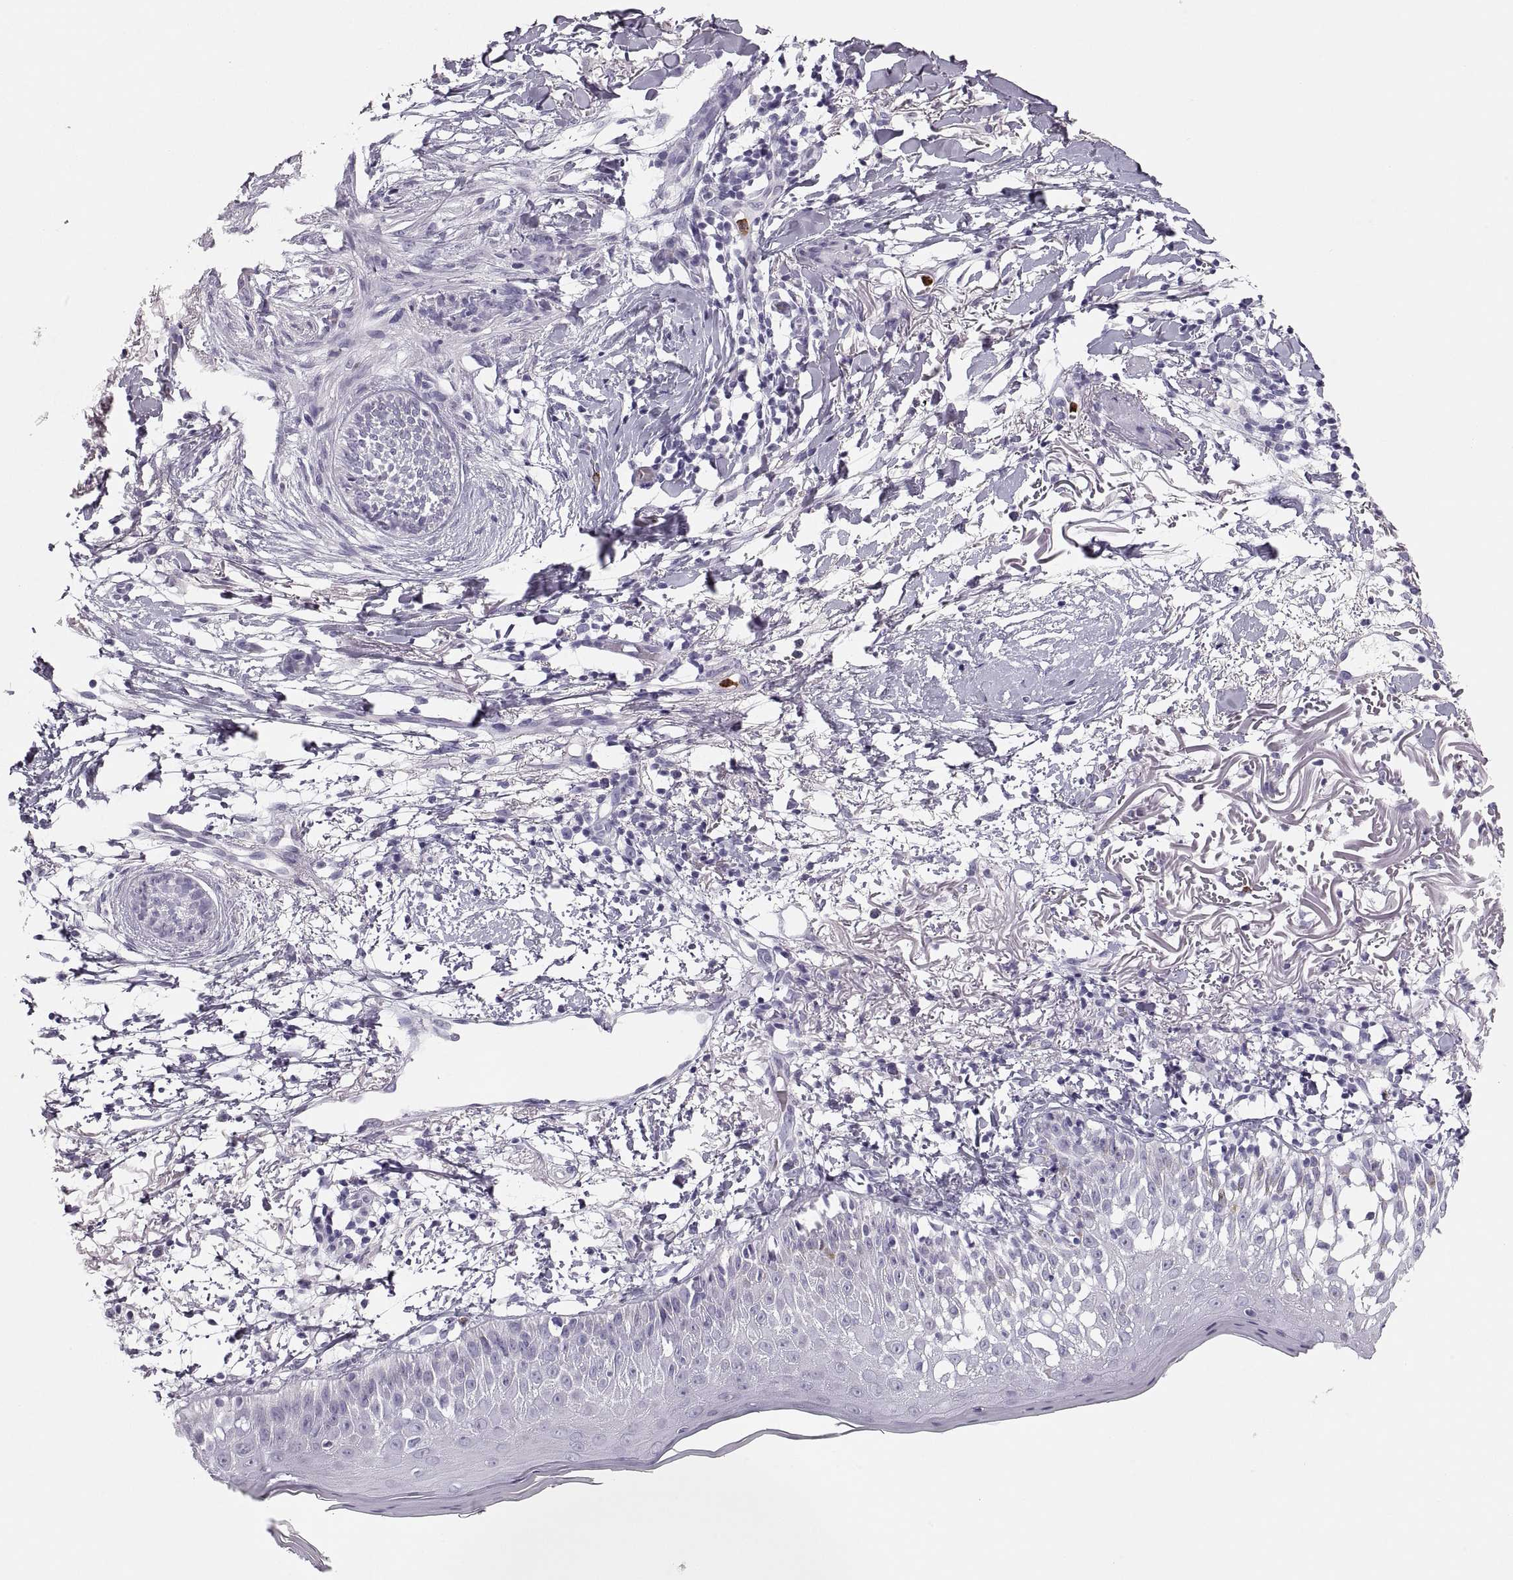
{"staining": {"intensity": "negative", "quantity": "none", "location": "none"}, "tissue": "skin cancer", "cell_type": "Tumor cells", "image_type": "cancer", "snomed": [{"axis": "morphology", "description": "Normal tissue, NOS"}, {"axis": "morphology", "description": "Basal cell carcinoma"}, {"axis": "topography", "description": "Skin"}], "caption": "Human basal cell carcinoma (skin) stained for a protein using immunohistochemistry (IHC) displays no positivity in tumor cells.", "gene": "MILR1", "patient": {"sex": "male", "age": 84}}